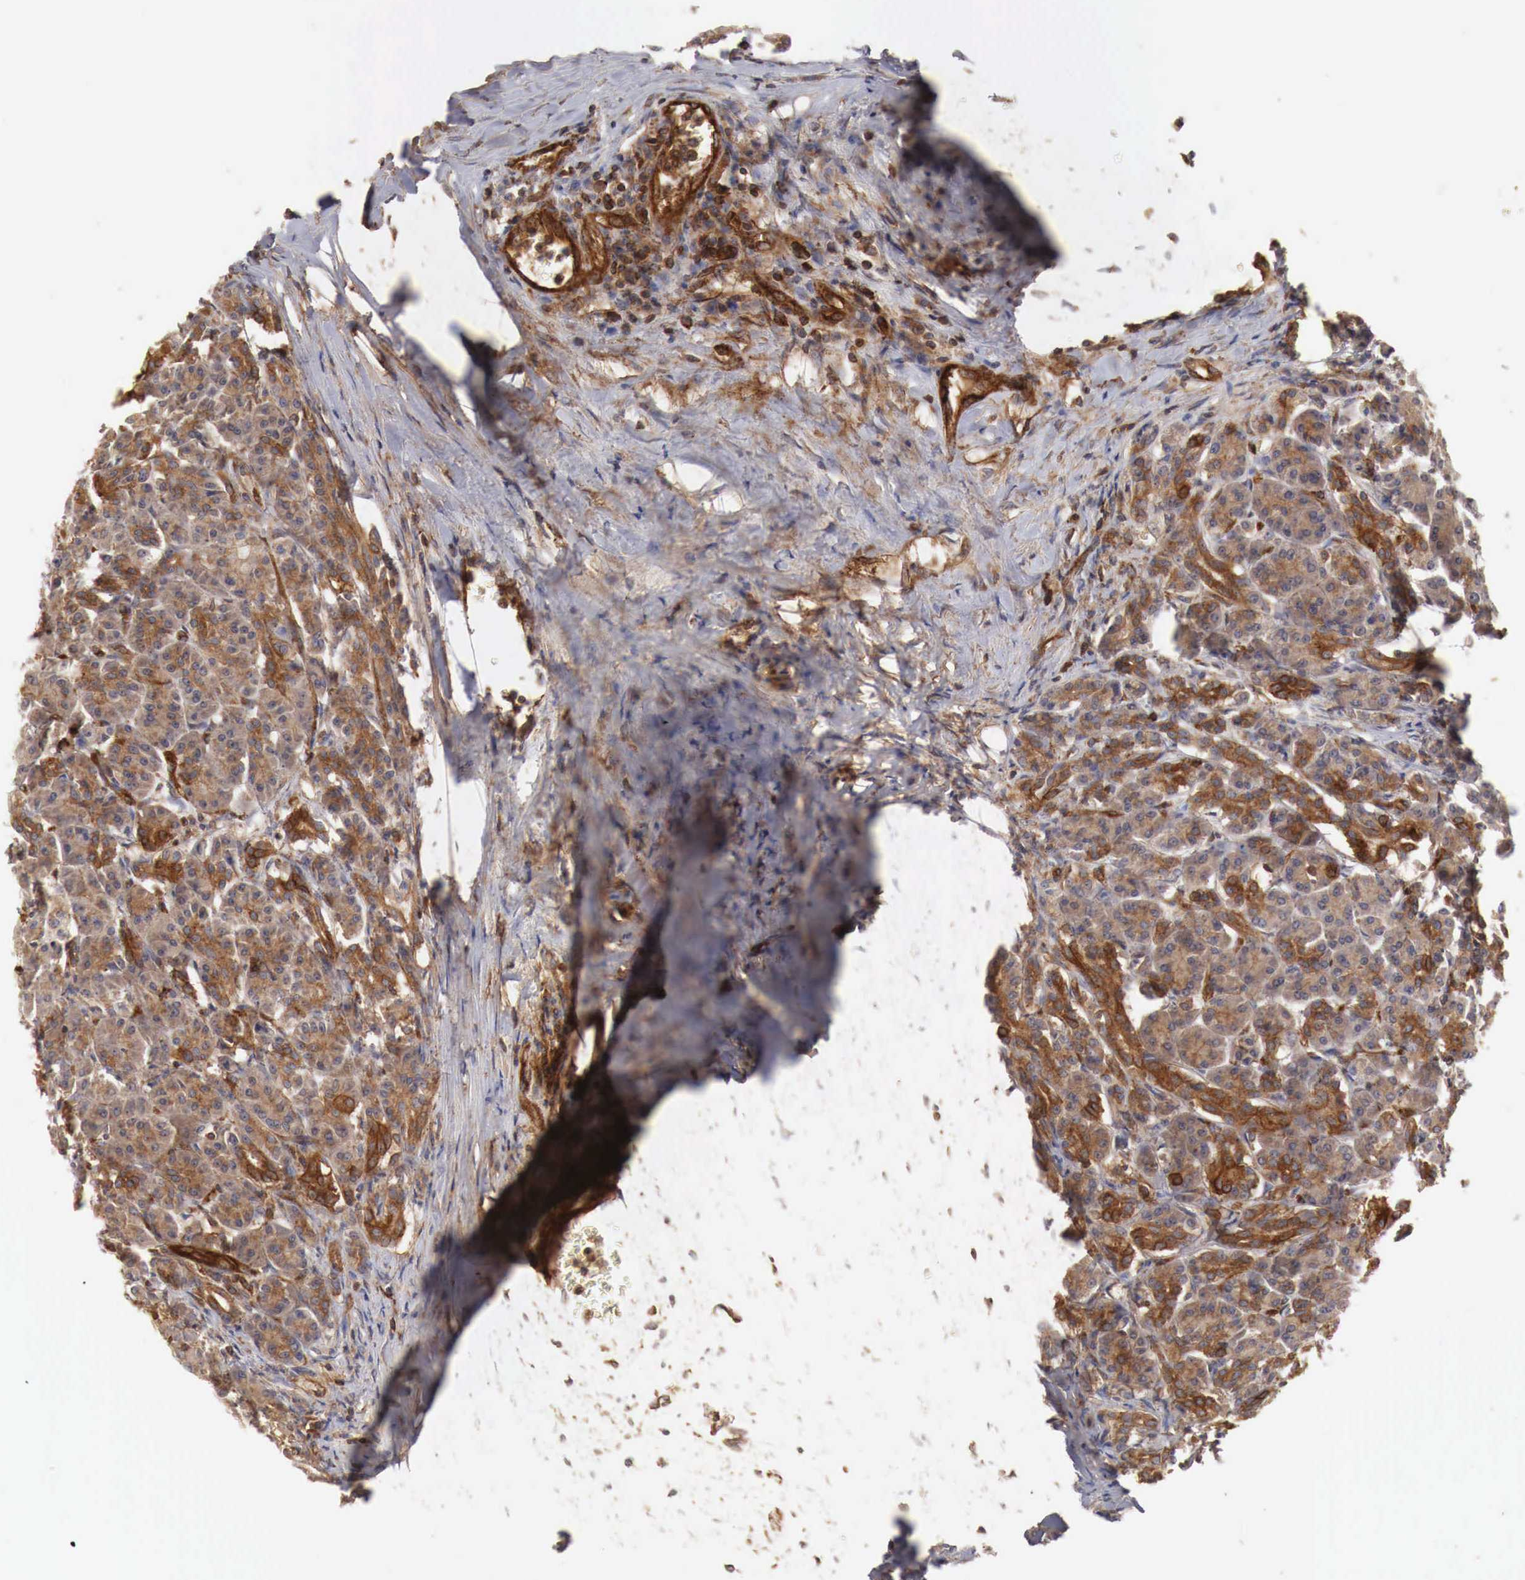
{"staining": {"intensity": "moderate", "quantity": ">75%", "location": "cytoplasmic/membranous"}, "tissue": "pancreas", "cell_type": "Exocrine glandular cells", "image_type": "normal", "snomed": [{"axis": "morphology", "description": "Normal tissue, NOS"}, {"axis": "topography", "description": "Lymph node"}, {"axis": "topography", "description": "Pancreas"}], "caption": "IHC micrograph of unremarkable pancreas: human pancreas stained using immunohistochemistry shows medium levels of moderate protein expression localized specifically in the cytoplasmic/membranous of exocrine glandular cells, appearing as a cytoplasmic/membranous brown color.", "gene": "ARMCX4", "patient": {"sex": "male", "age": 59}}